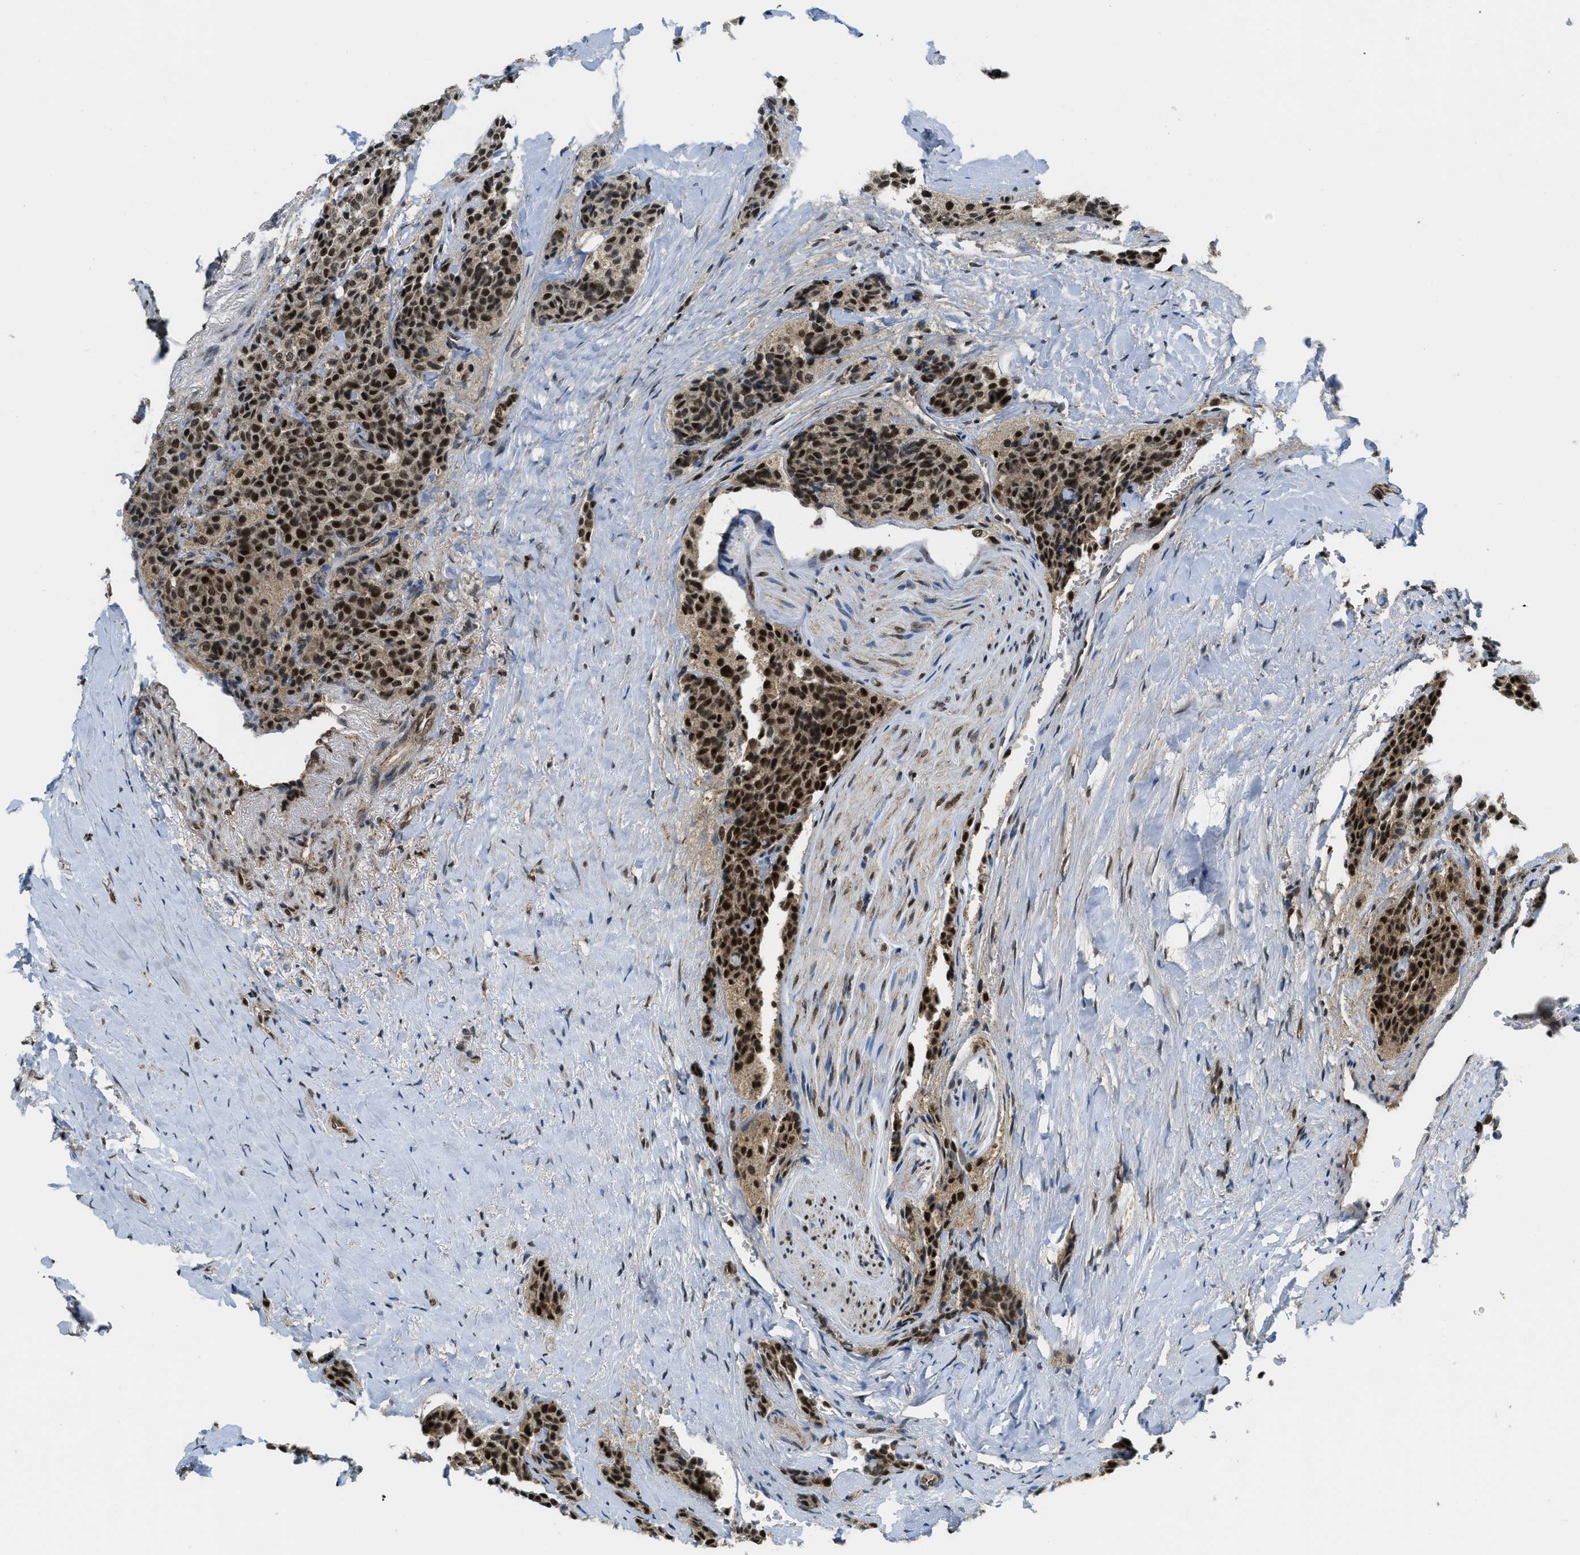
{"staining": {"intensity": "strong", "quantity": ">75%", "location": "nuclear"}, "tissue": "carcinoid", "cell_type": "Tumor cells", "image_type": "cancer", "snomed": [{"axis": "morphology", "description": "Carcinoid, malignant, NOS"}, {"axis": "topography", "description": "Colon"}], "caption": "The micrograph displays immunohistochemical staining of carcinoid. There is strong nuclear staining is present in approximately >75% of tumor cells. (DAB IHC, brown staining for protein, blue staining for nuclei).", "gene": "TNPO1", "patient": {"sex": "female", "age": 61}}